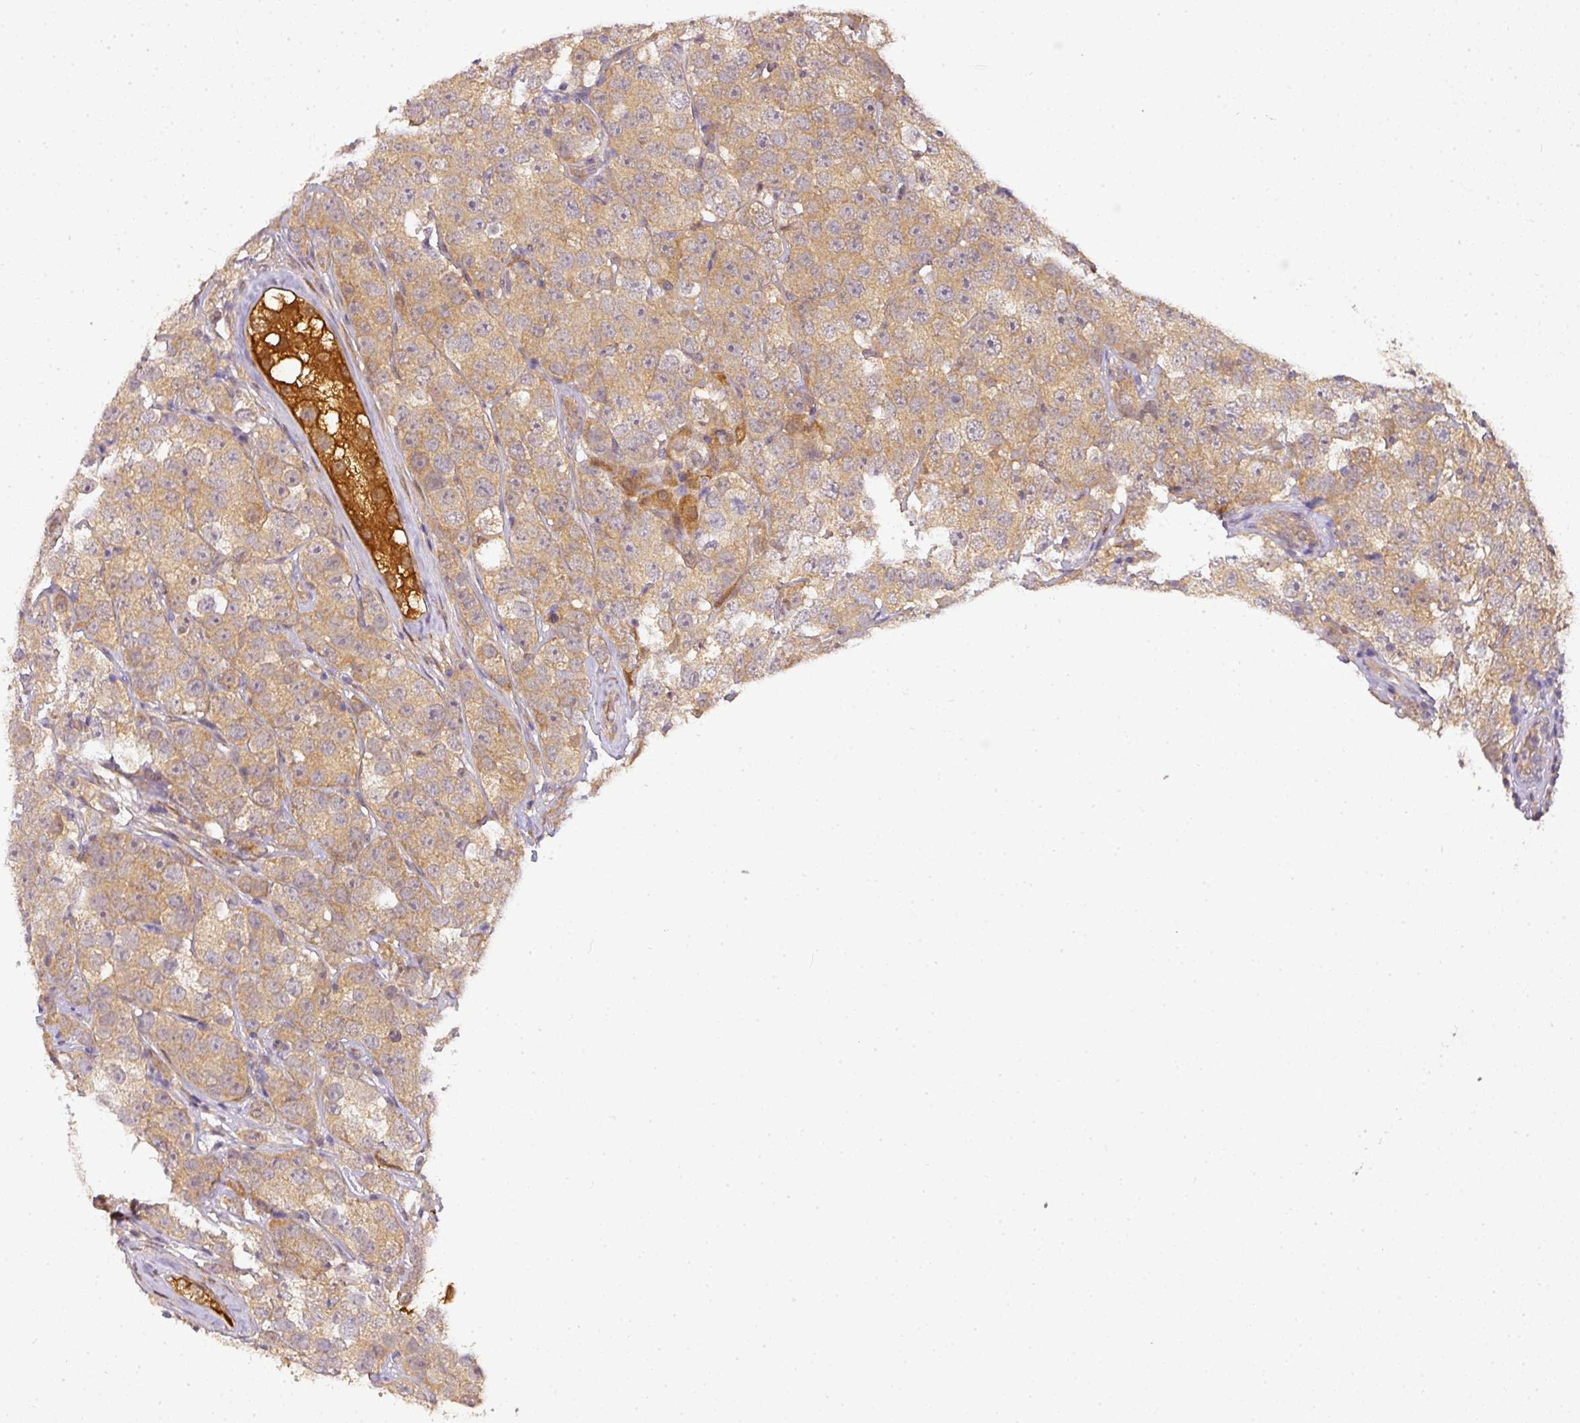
{"staining": {"intensity": "moderate", "quantity": ">75%", "location": "cytoplasmic/membranous"}, "tissue": "testis cancer", "cell_type": "Tumor cells", "image_type": "cancer", "snomed": [{"axis": "morphology", "description": "Seminoma, NOS"}, {"axis": "topography", "description": "Testis"}], "caption": "Protein expression by immunohistochemistry (IHC) demonstrates moderate cytoplasmic/membranous staining in approximately >75% of tumor cells in testis seminoma.", "gene": "ADH5", "patient": {"sex": "male", "age": 28}}